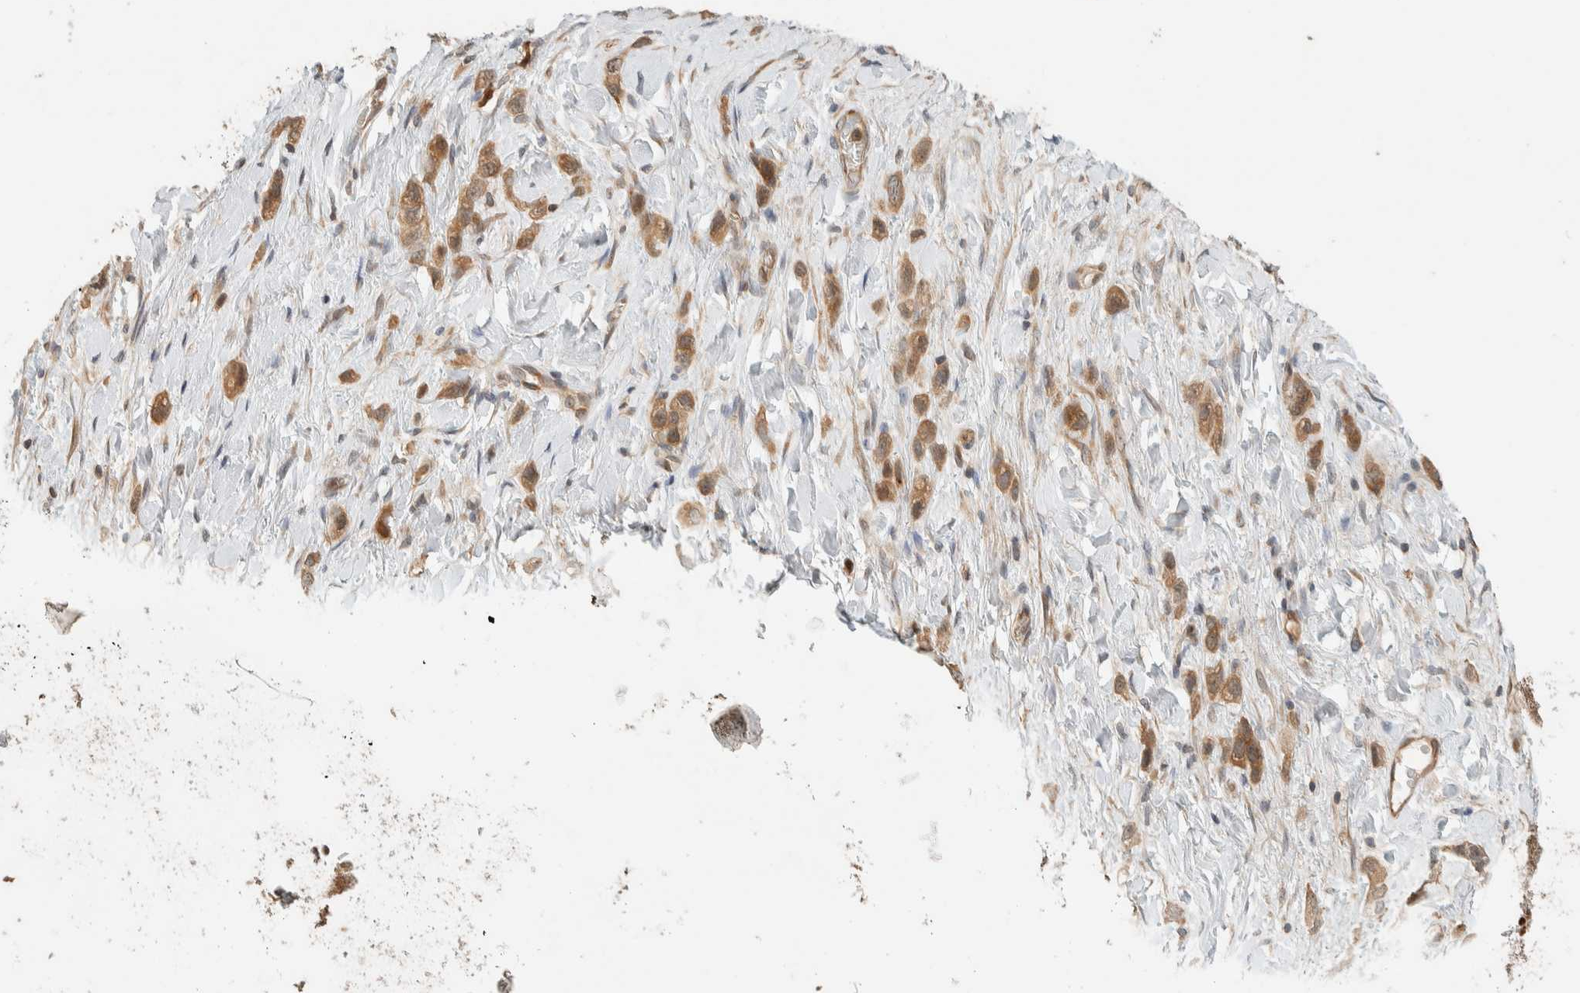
{"staining": {"intensity": "moderate", "quantity": ">75%", "location": "cytoplasmic/membranous"}, "tissue": "stomach cancer", "cell_type": "Tumor cells", "image_type": "cancer", "snomed": [{"axis": "morphology", "description": "Adenocarcinoma, NOS"}, {"axis": "topography", "description": "Stomach"}], "caption": "Immunohistochemistry (DAB (3,3'-diaminobenzidine)) staining of human stomach adenocarcinoma reveals moderate cytoplasmic/membranous protein positivity in about >75% of tumor cells.", "gene": "ADSS2", "patient": {"sex": "female", "age": 65}}